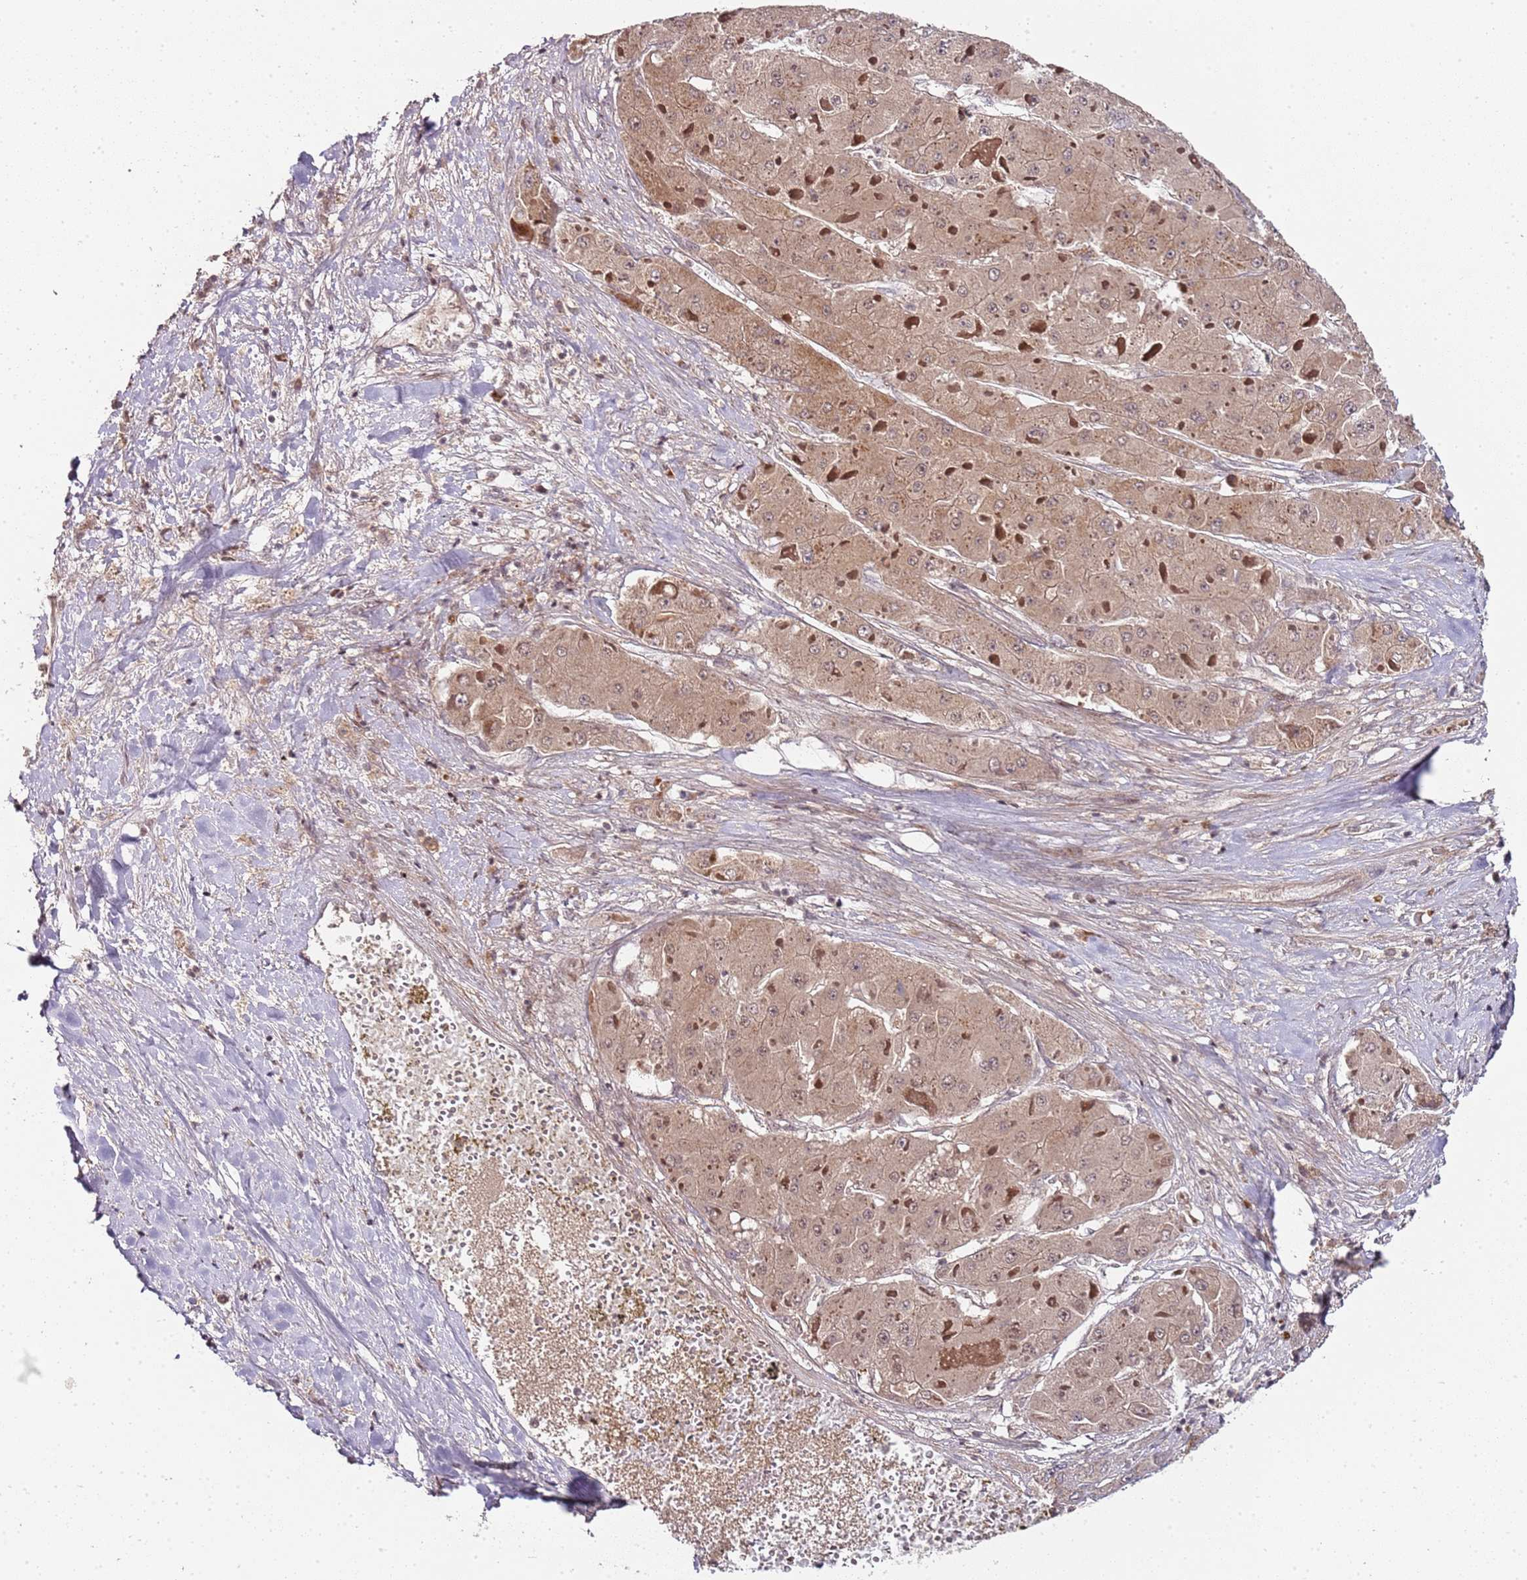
{"staining": {"intensity": "weak", "quantity": ">75%", "location": "cytoplasmic/membranous"}, "tissue": "liver cancer", "cell_type": "Tumor cells", "image_type": "cancer", "snomed": [{"axis": "morphology", "description": "Carcinoma, Hepatocellular, NOS"}, {"axis": "topography", "description": "Liver"}], "caption": "Tumor cells demonstrate weak cytoplasmic/membranous expression in about >75% of cells in hepatocellular carcinoma (liver).", "gene": "EDC3", "patient": {"sex": "female", "age": 73}}